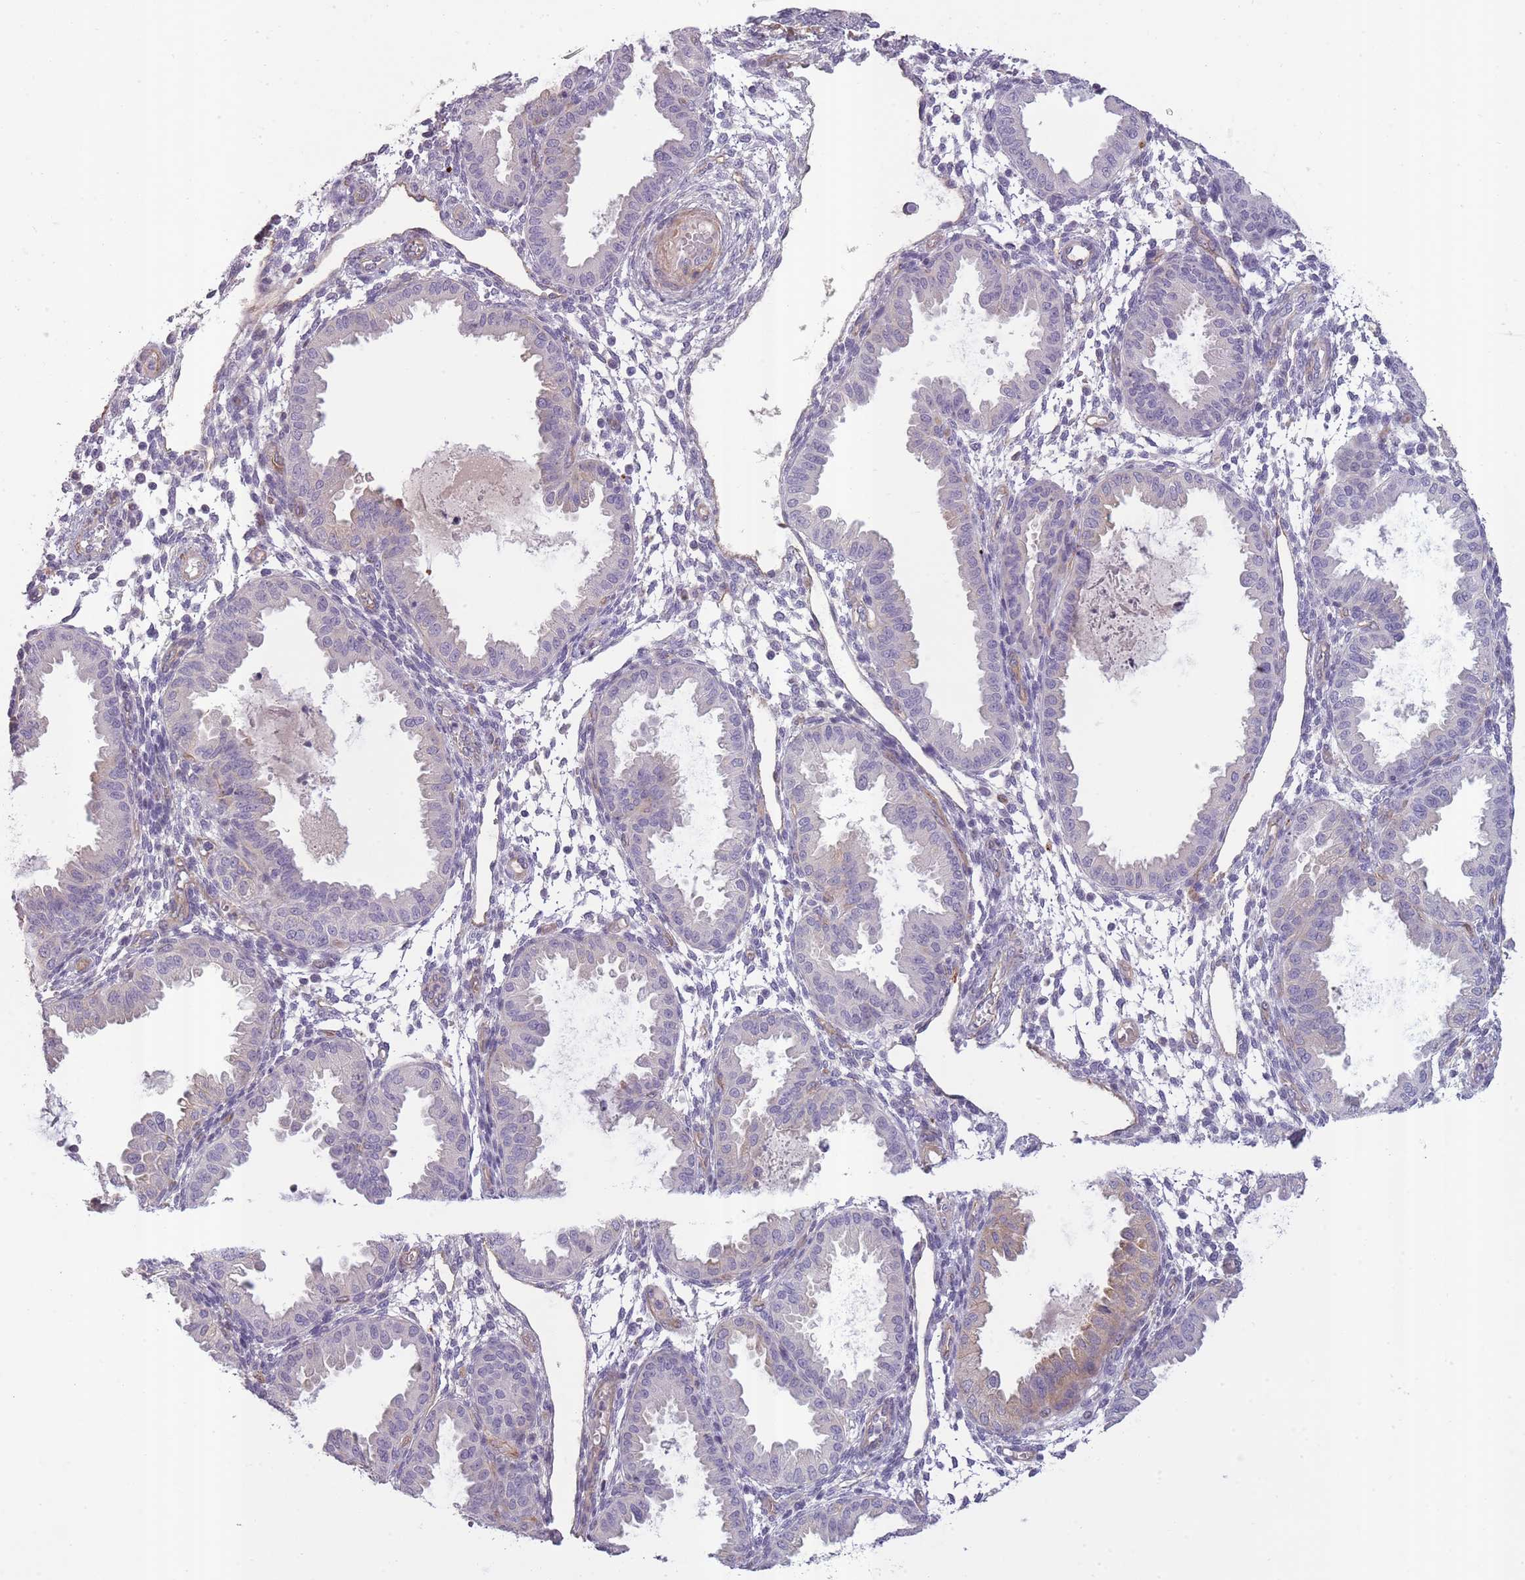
{"staining": {"intensity": "negative", "quantity": "none", "location": "none"}, "tissue": "endometrium", "cell_type": "Cells in endometrial stroma", "image_type": "normal", "snomed": [{"axis": "morphology", "description": "Normal tissue, NOS"}, {"axis": "topography", "description": "Endometrium"}], "caption": "IHC image of benign endometrium: human endometrium stained with DAB (3,3'-diaminobenzidine) reveals no significant protein expression in cells in endometrial stroma.", "gene": "SLC8A2", "patient": {"sex": "female", "age": 33}}